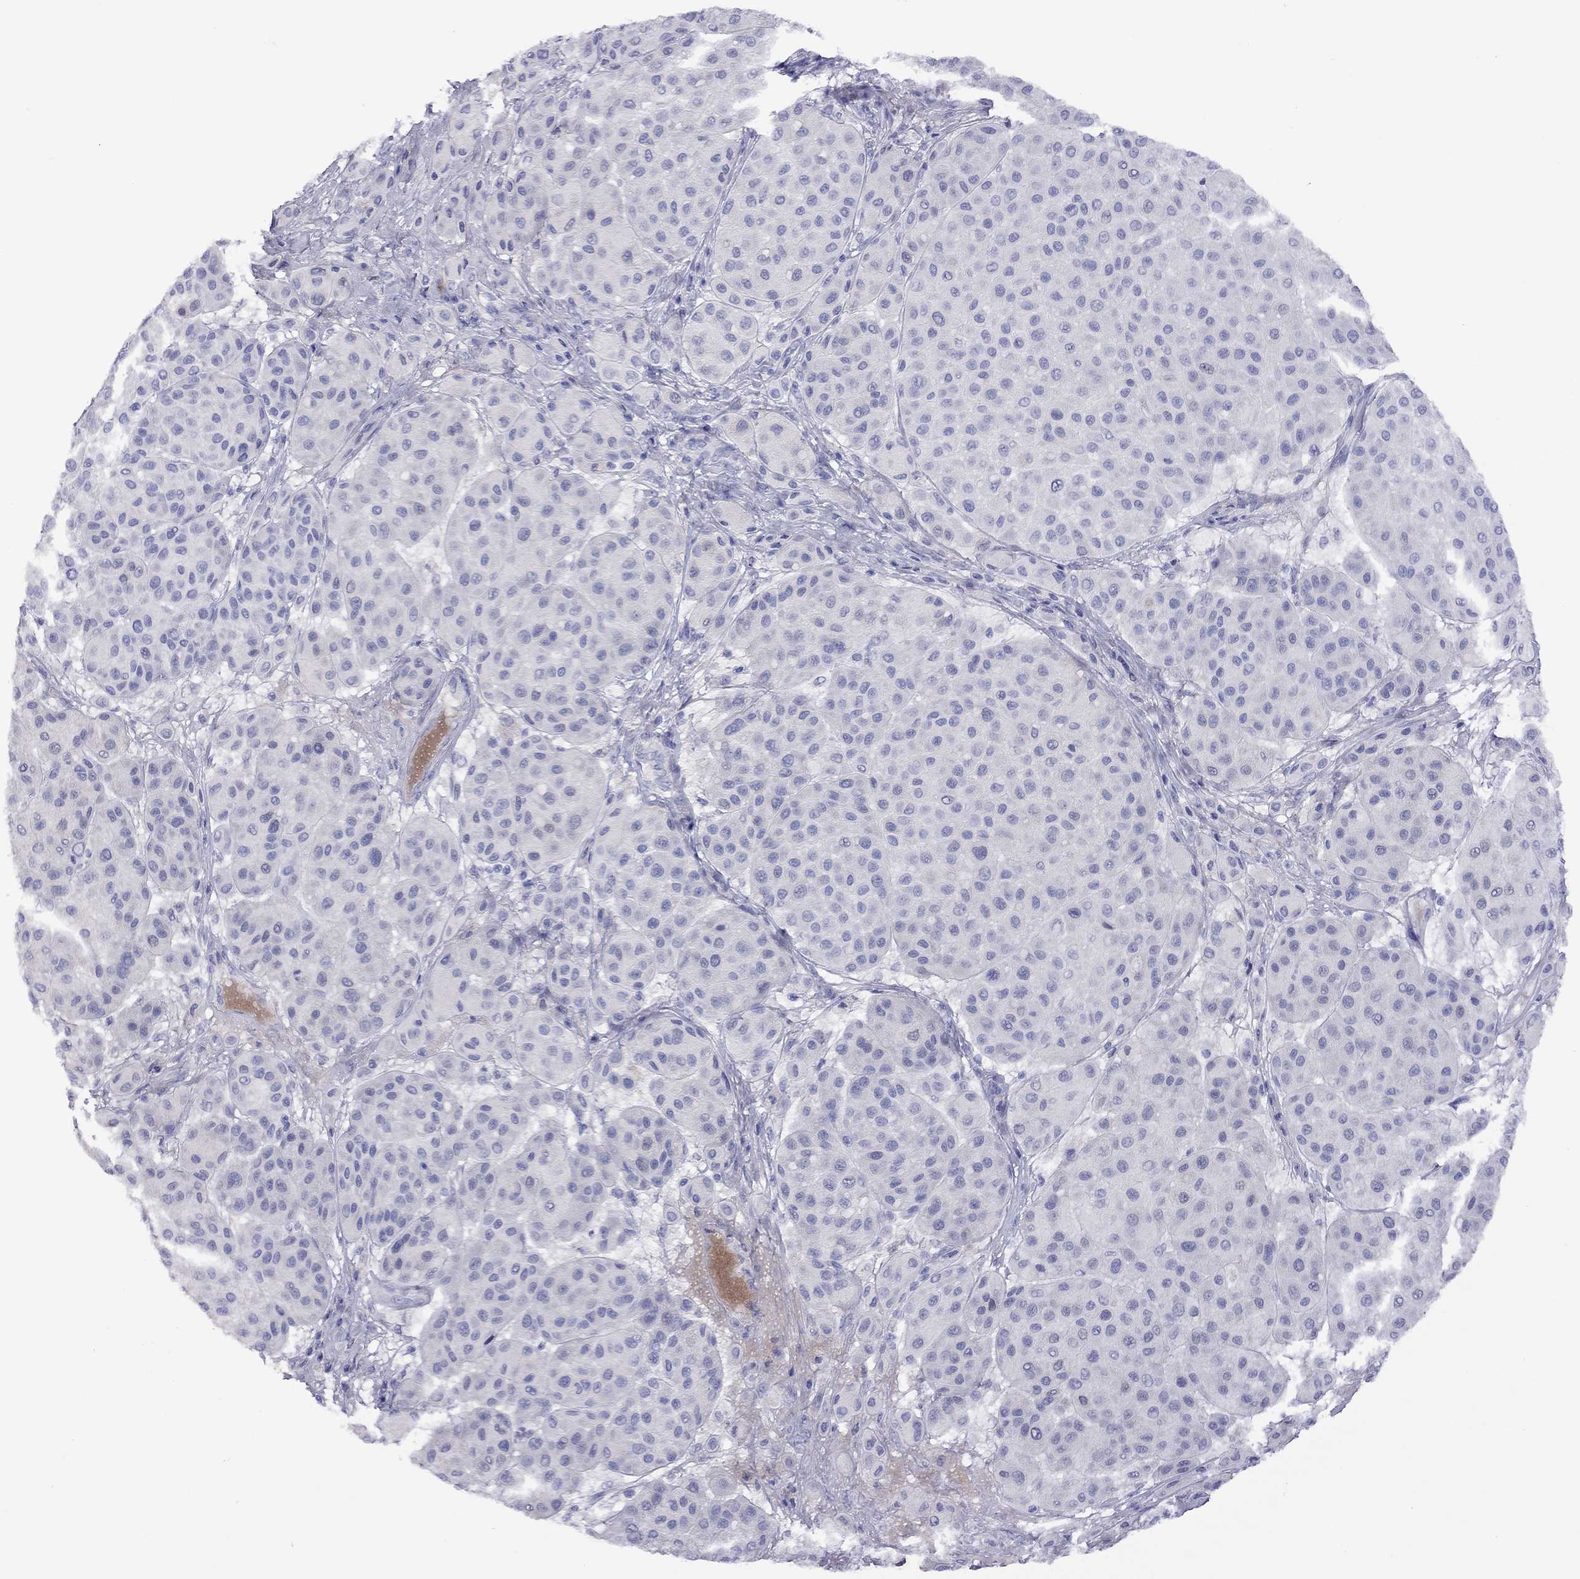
{"staining": {"intensity": "negative", "quantity": "none", "location": "none"}, "tissue": "melanoma", "cell_type": "Tumor cells", "image_type": "cancer", "snomed": [{"axis": "morphology", "description": "Malignant melanoma, Metastatic site"}, {"axis": "topography", "description": "Smooth muscle"}], "caption": "DAB immunohistochemical staining of human melanoma reveals no significant positivity in tumor cells. The staining is performed using DAB (3,3'-diaminobenzidine) brown chromogen with nuclei counter-stained in using hematoxylin.", "gene": "GNAT3", "patient": {"sex": "male", "age": 41}}